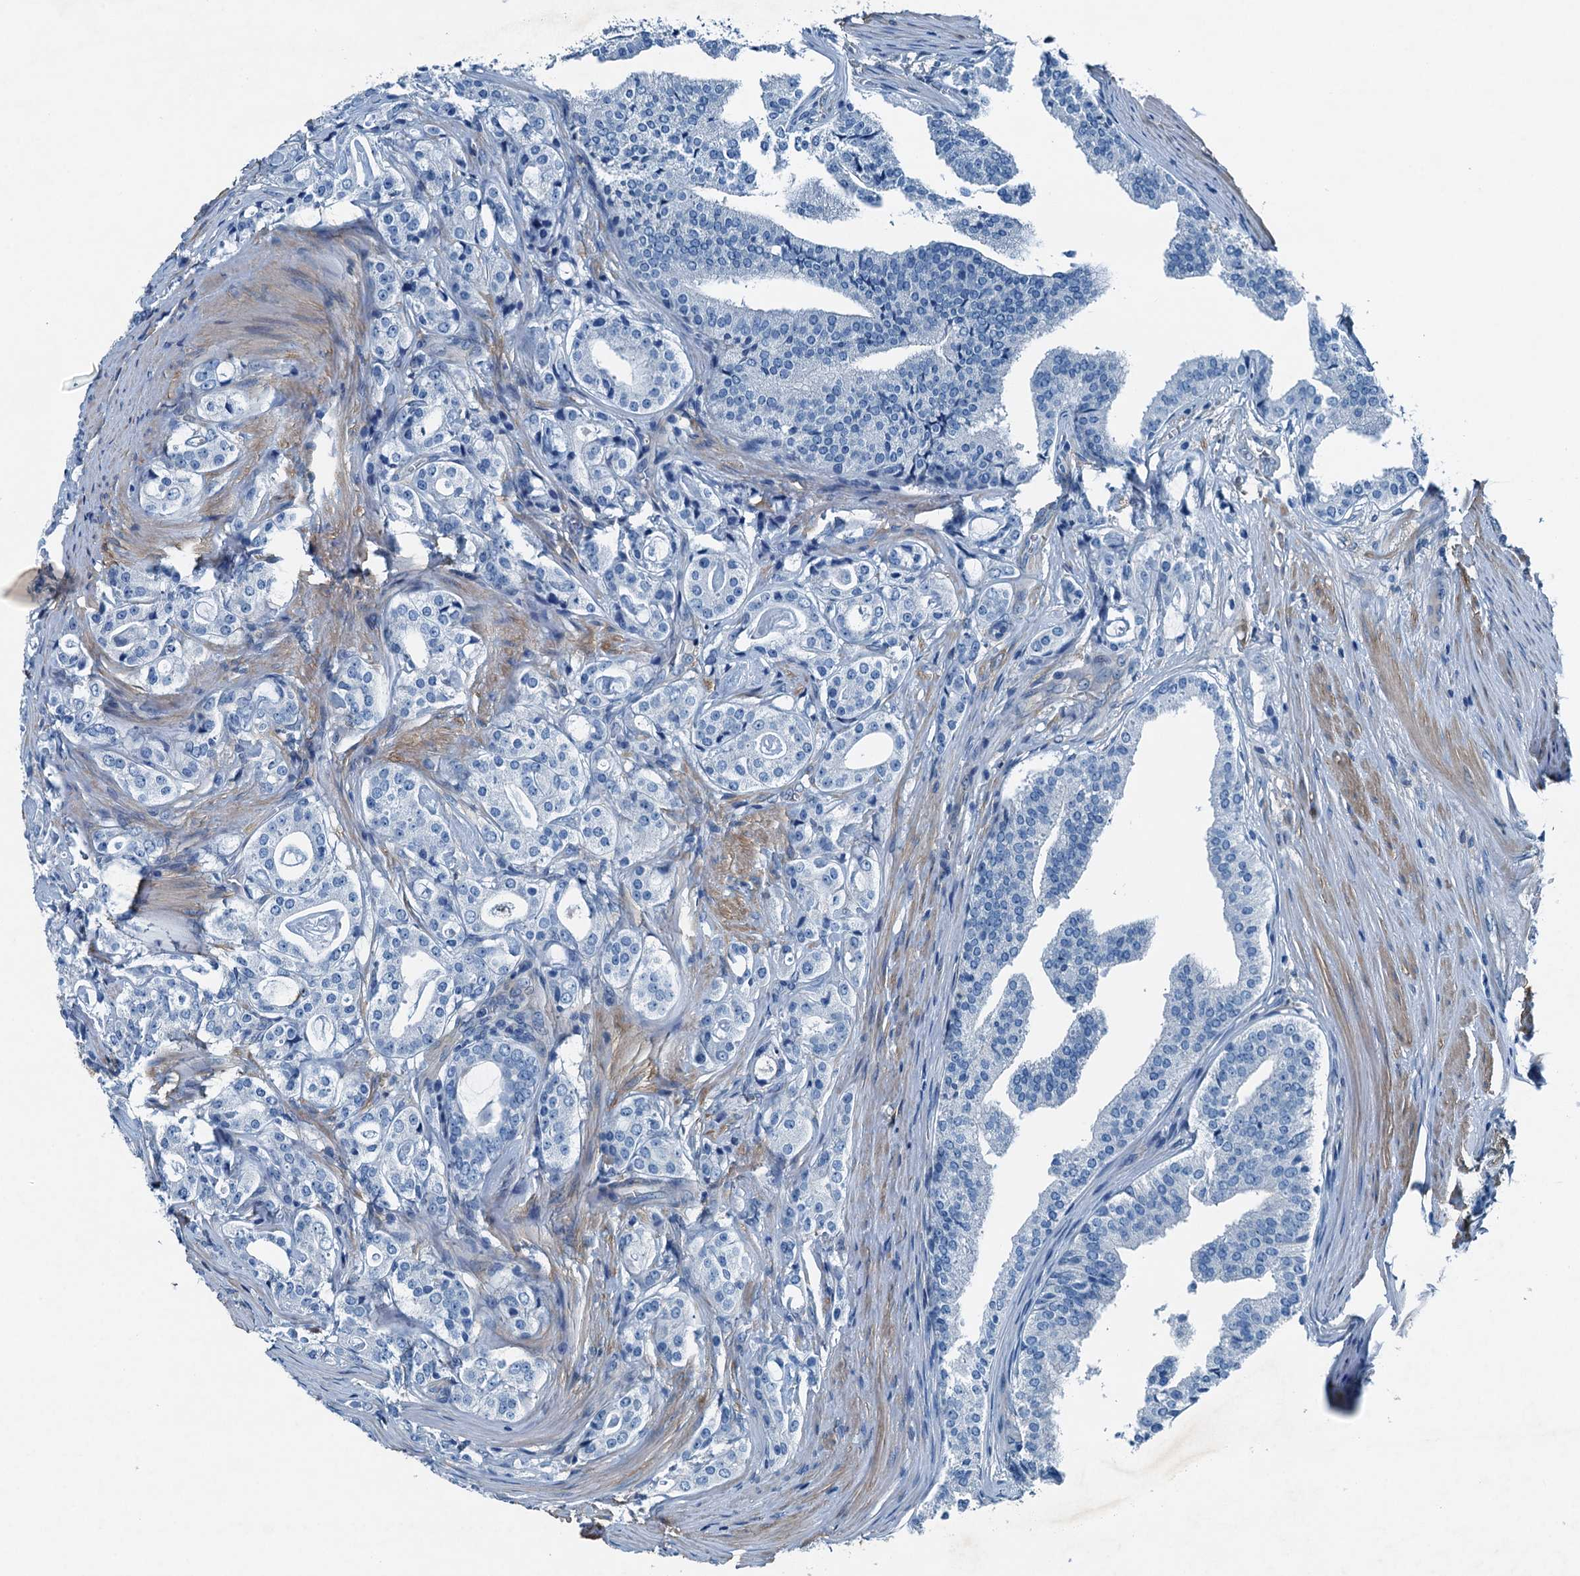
{"staining": {"intensity": "negative", "quantity": "none", "location": "none"}, "tissue": "prostate cancer", "cell_type": "Tumor cells", "image_type": "cancer", "snomed": [{"axis": "morphology", "description": "Adenocarcinoma, High grade"}, {"axis": "topography", "description": "Prostate"}], "caption": "Immunohistochemistry (IHC) of prostate cancer (adenocarcinoma (high-grade)) demonstrates no staining in tumor cells. (DAB immunohistochemistry (IHC) with hematoxylin counter stain).", "gene": "RAB3IL1", "patient": {"sex": "male", "age": 63}}